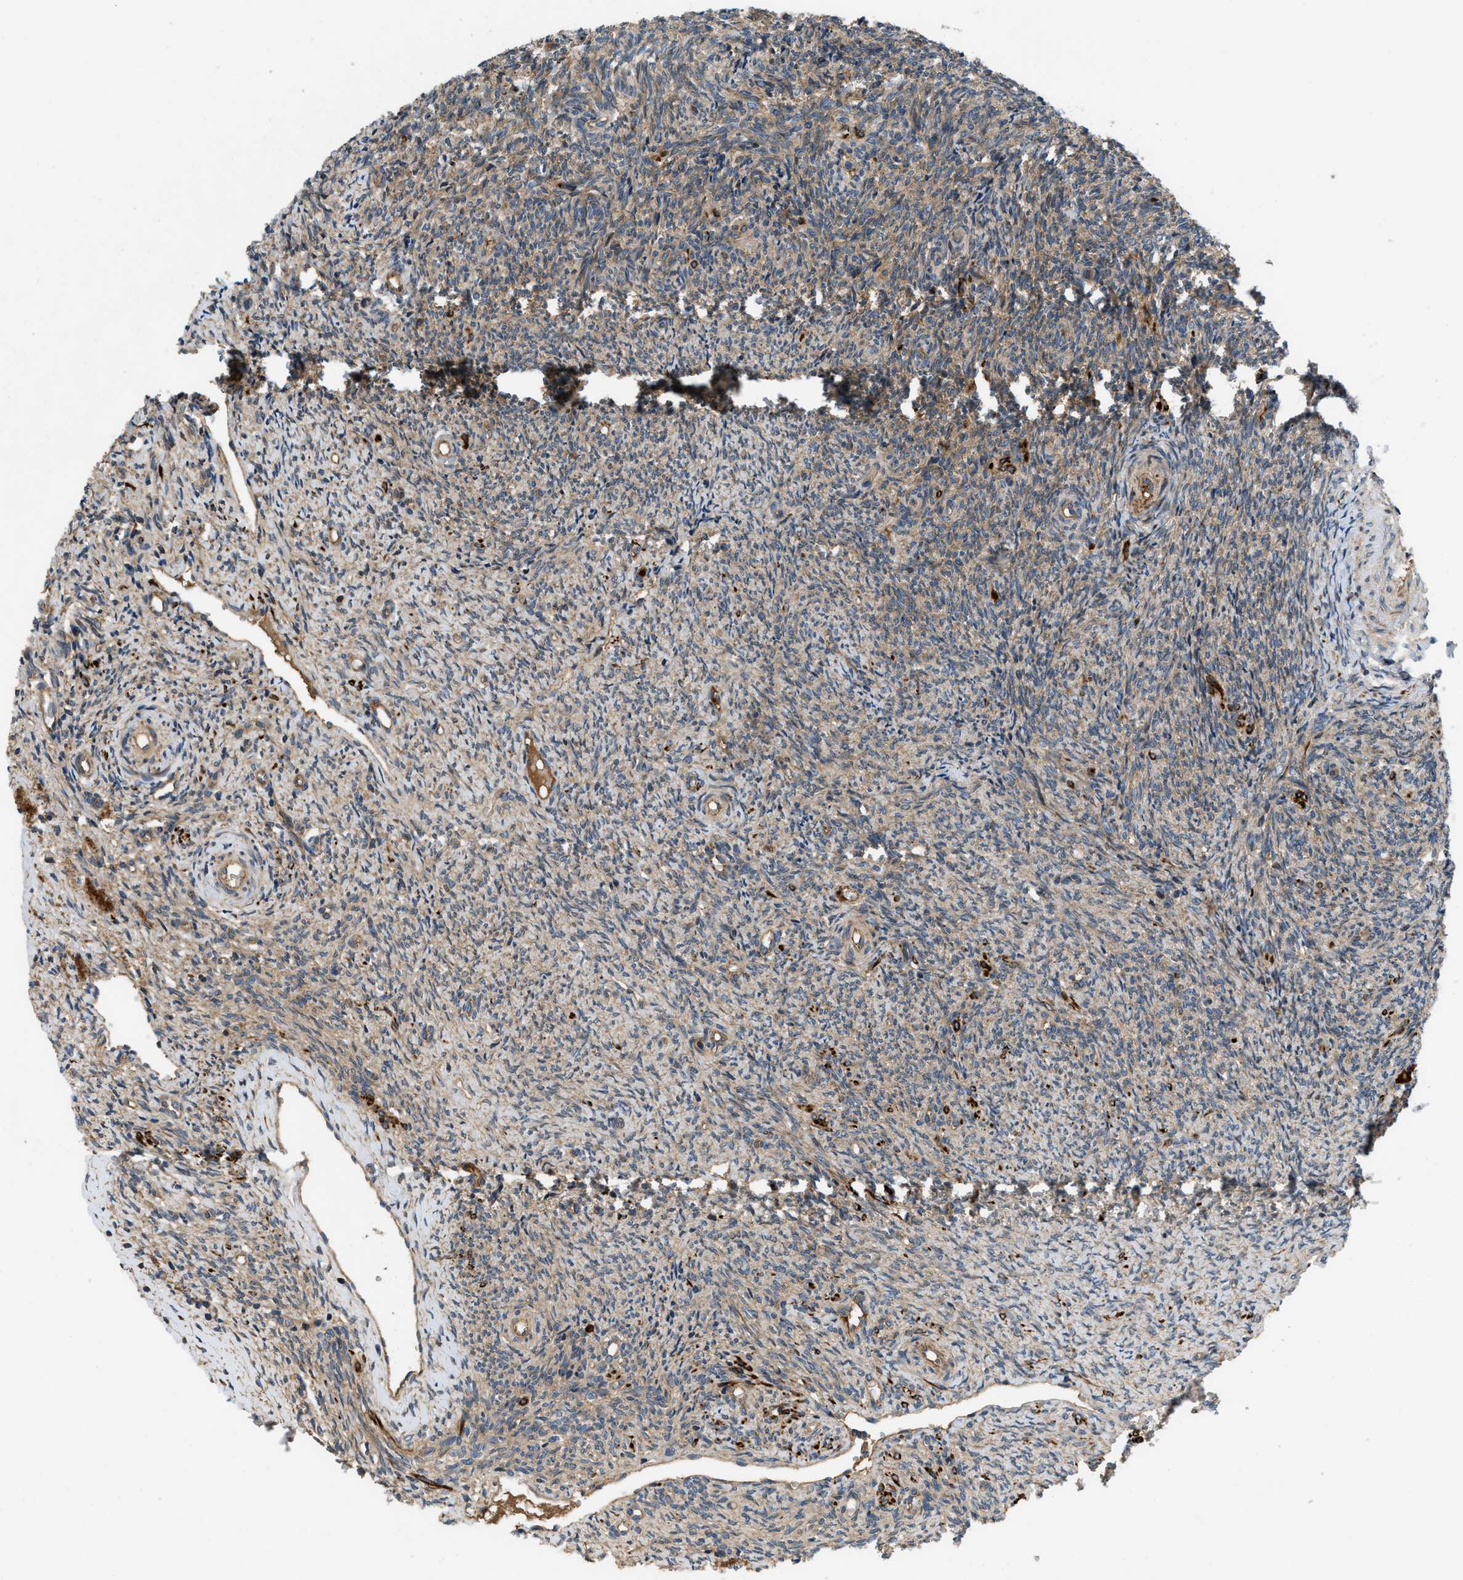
{"staining": {"intensity": "strong", "quantity": ">75%", "location": "cytoplasmic/membranous"}, "tissue": "ovary", "cell_type": "Follicle cells", "image_type": "normal", "snomed": [{"axis": "morphology", "description": "Normal tissue, NOS"}, {"axis": "topography", "description": "Ovary"}], "caption": "Follicle cells exhibit high levels of strong cytoplasmic/membranous positivity in about >75% of cells in benign ovary. (Stains: DAB (3,3'-diaminobenzidine) in brown, nuclei in blue, Microscopy: brightfield microscopy at high magnification).", "gene": "CNNM3", "patient": {"sex": "female", "age": 41}}